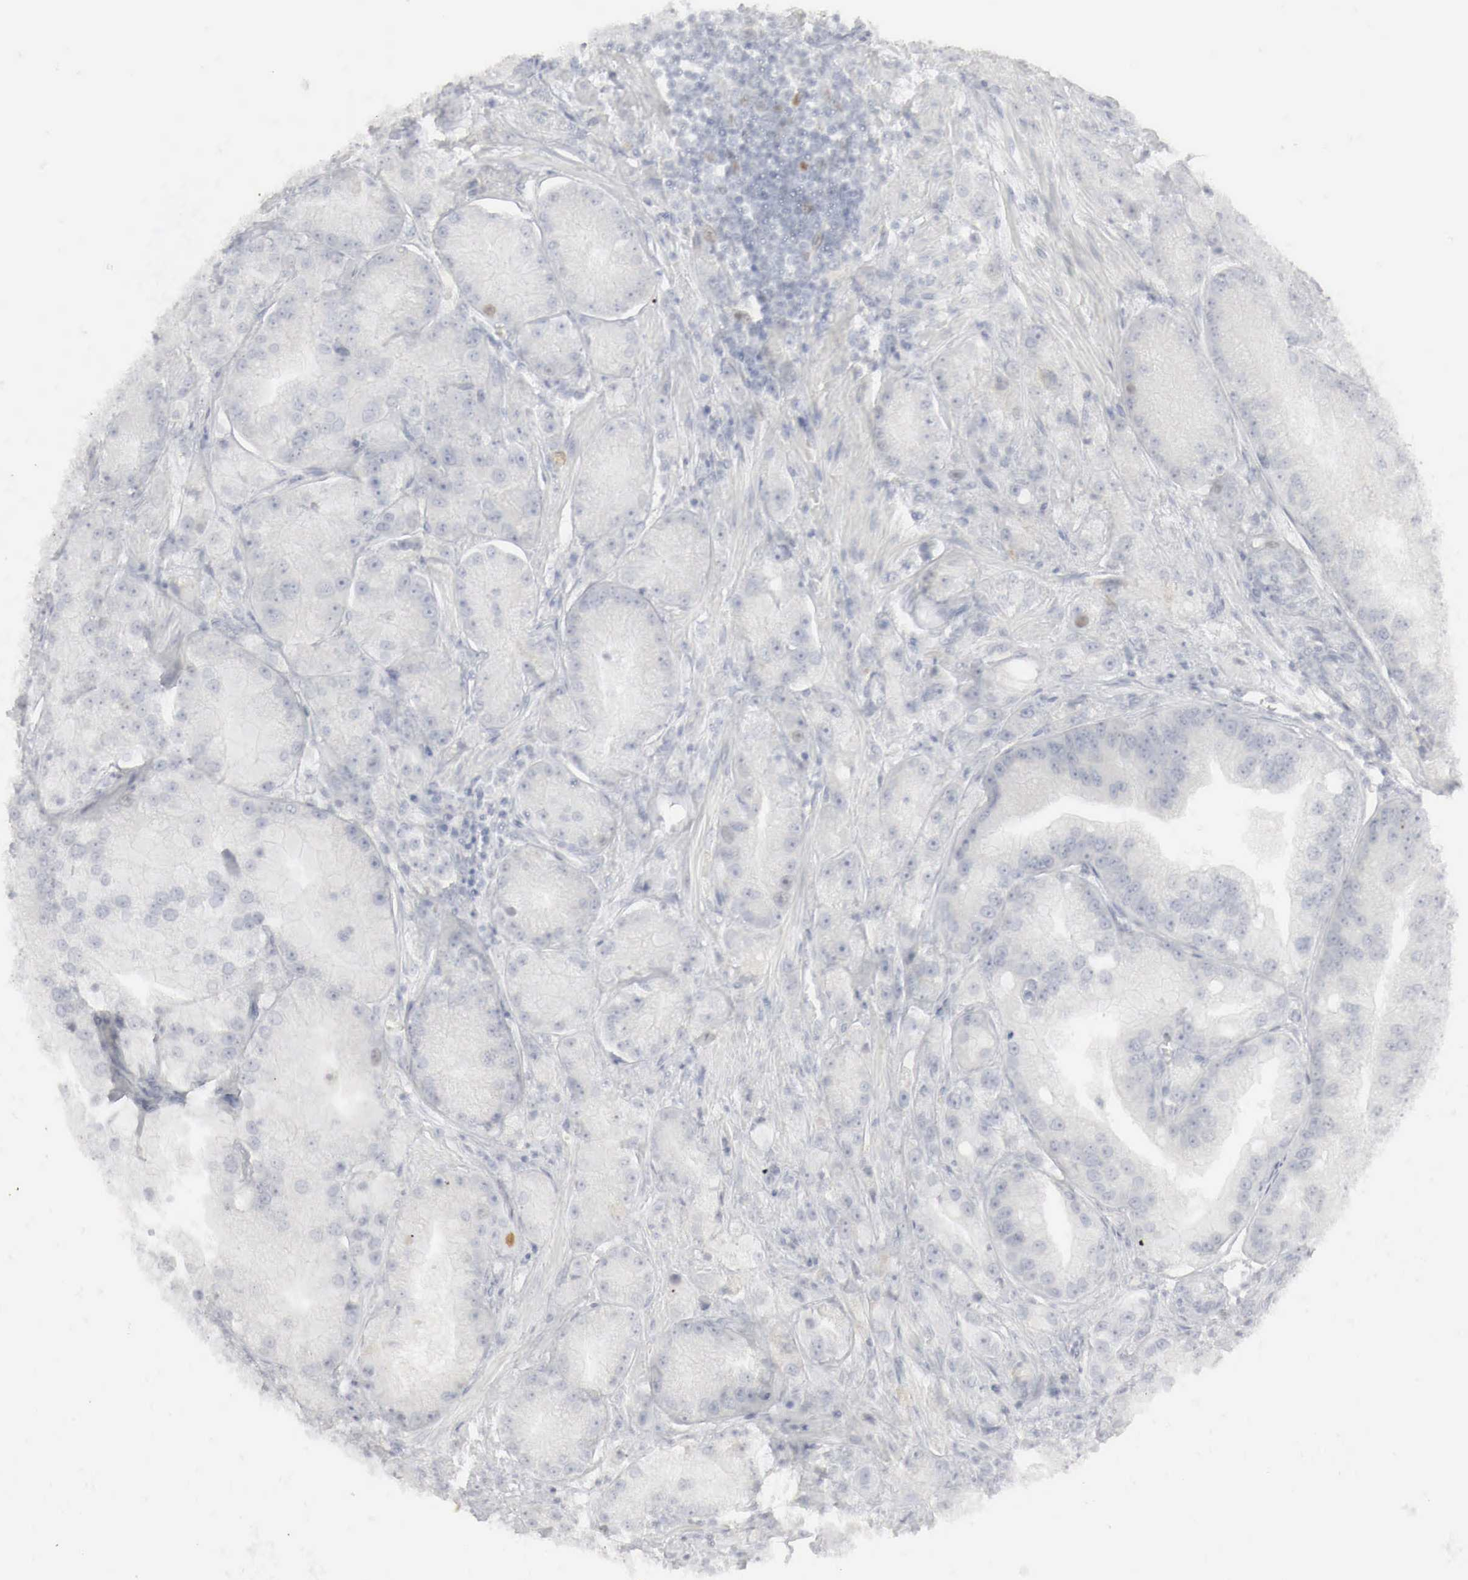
{"staining": {"intensity": "negative", "quantity": "none", "location": "none"}, "tissue": "prostate cancer", "cell_type": "Tumor cells", "image_type": "cancer", "snomed": [{"axis": "morphology", "description": "Adenocarcinoma, Medium grade"}, {"axis": "topography", "description": "Prostate"}], "caption": "A micrograph of human prostate adenocarcinoma (medium-grade) is negative for staining in tumor cells.", "gene": "TP63", "patient": {"sex": "male", "age": 72}}